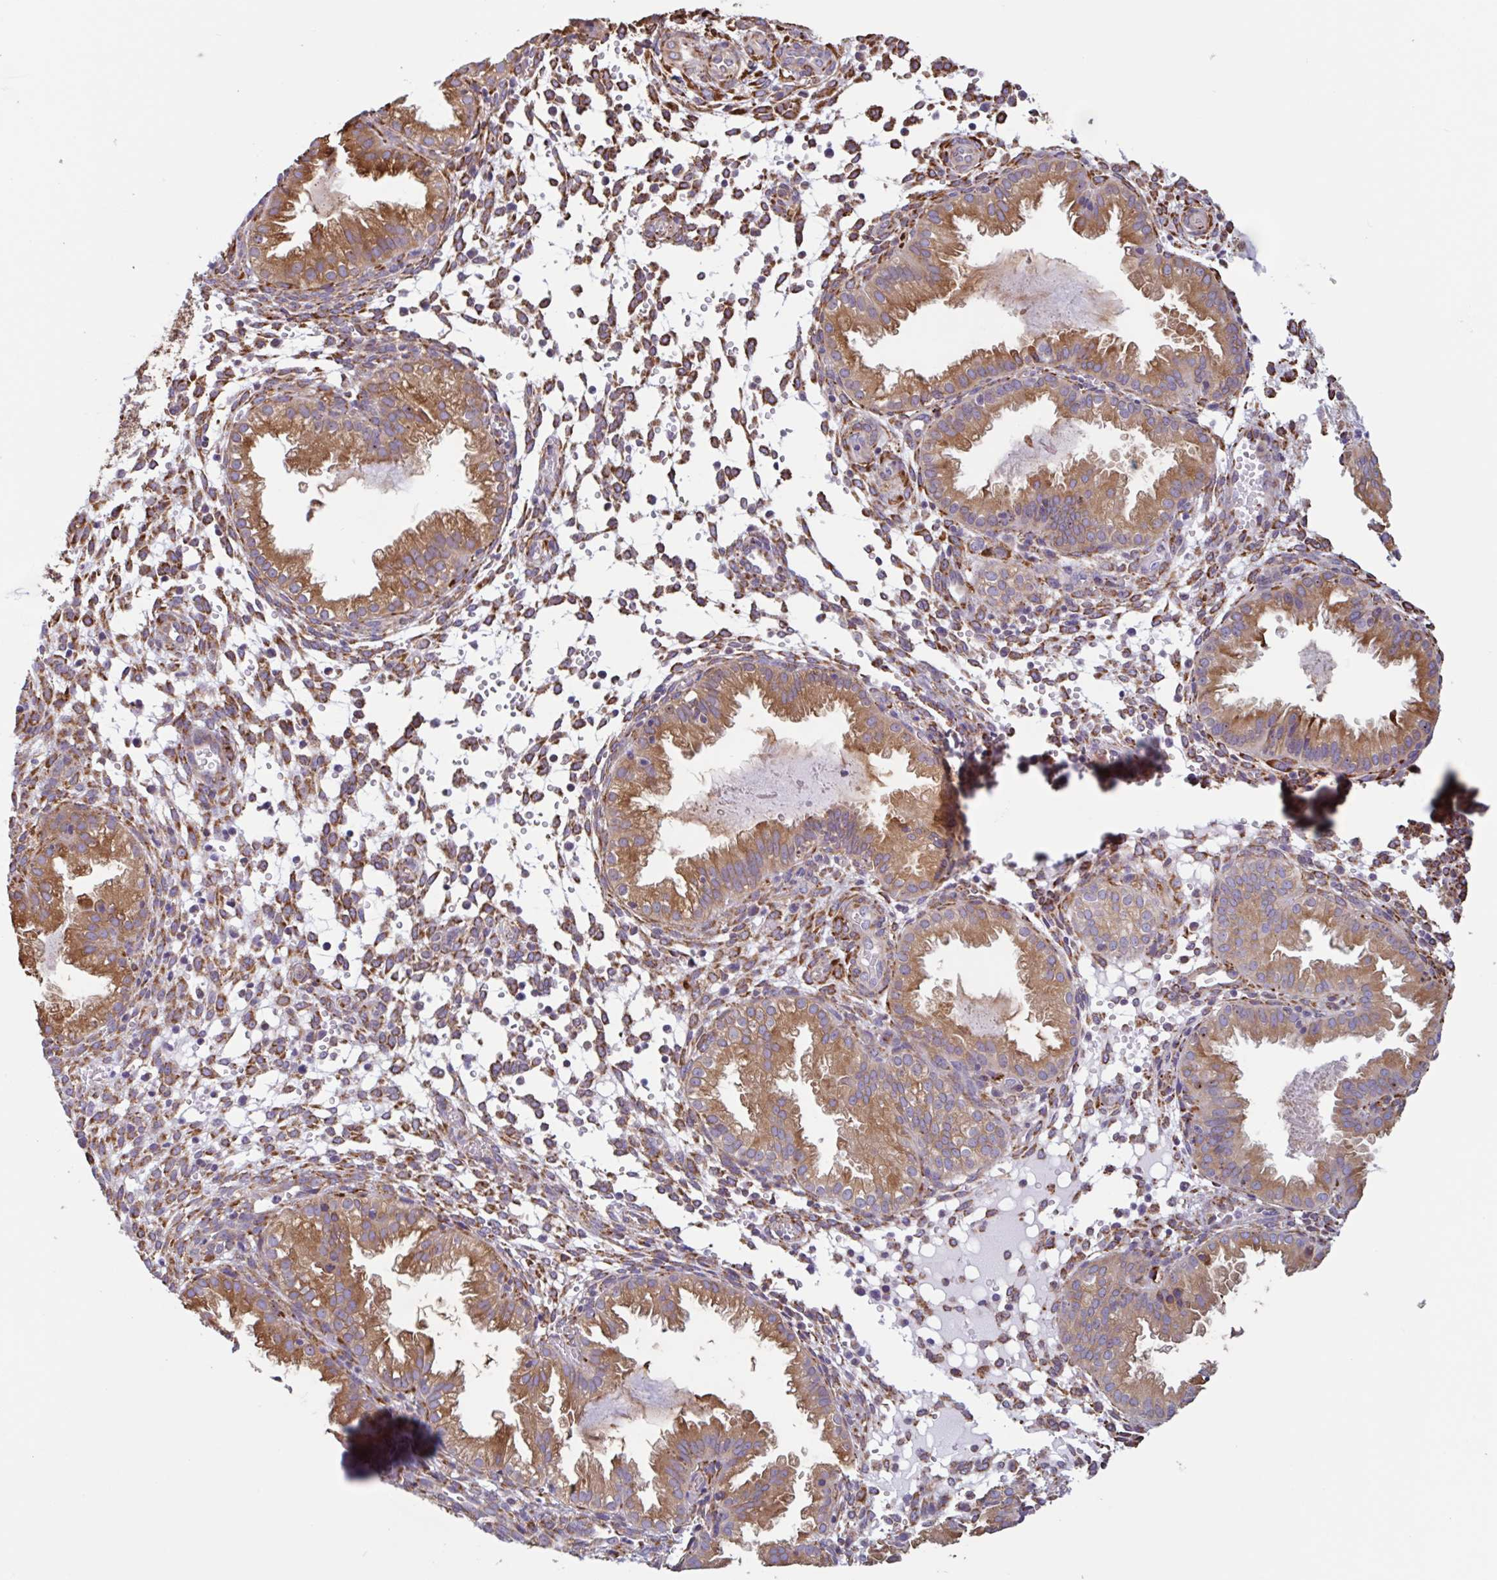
{"staining": {"intensity": "moderate", "quantity": ">75%", "location": "cytoplasmic/membranous"}, "tissue": "endometrium", "cell_type": "Cells in endometrial stroma", "image_type": "normal", "snomed": [{"axis": "morphology", "description": "Normal tissue, NOS"}, {"axis": "topography", "description": "Endometrium"}], "caption": "Endometrium stained for a protein (brown) shows moderate cytoplasmic/membranous positive positivity in about >75% of cells in endometrial stroma.", "gene": "DOK4", "patient": {"sex": "female", "age": 33}}